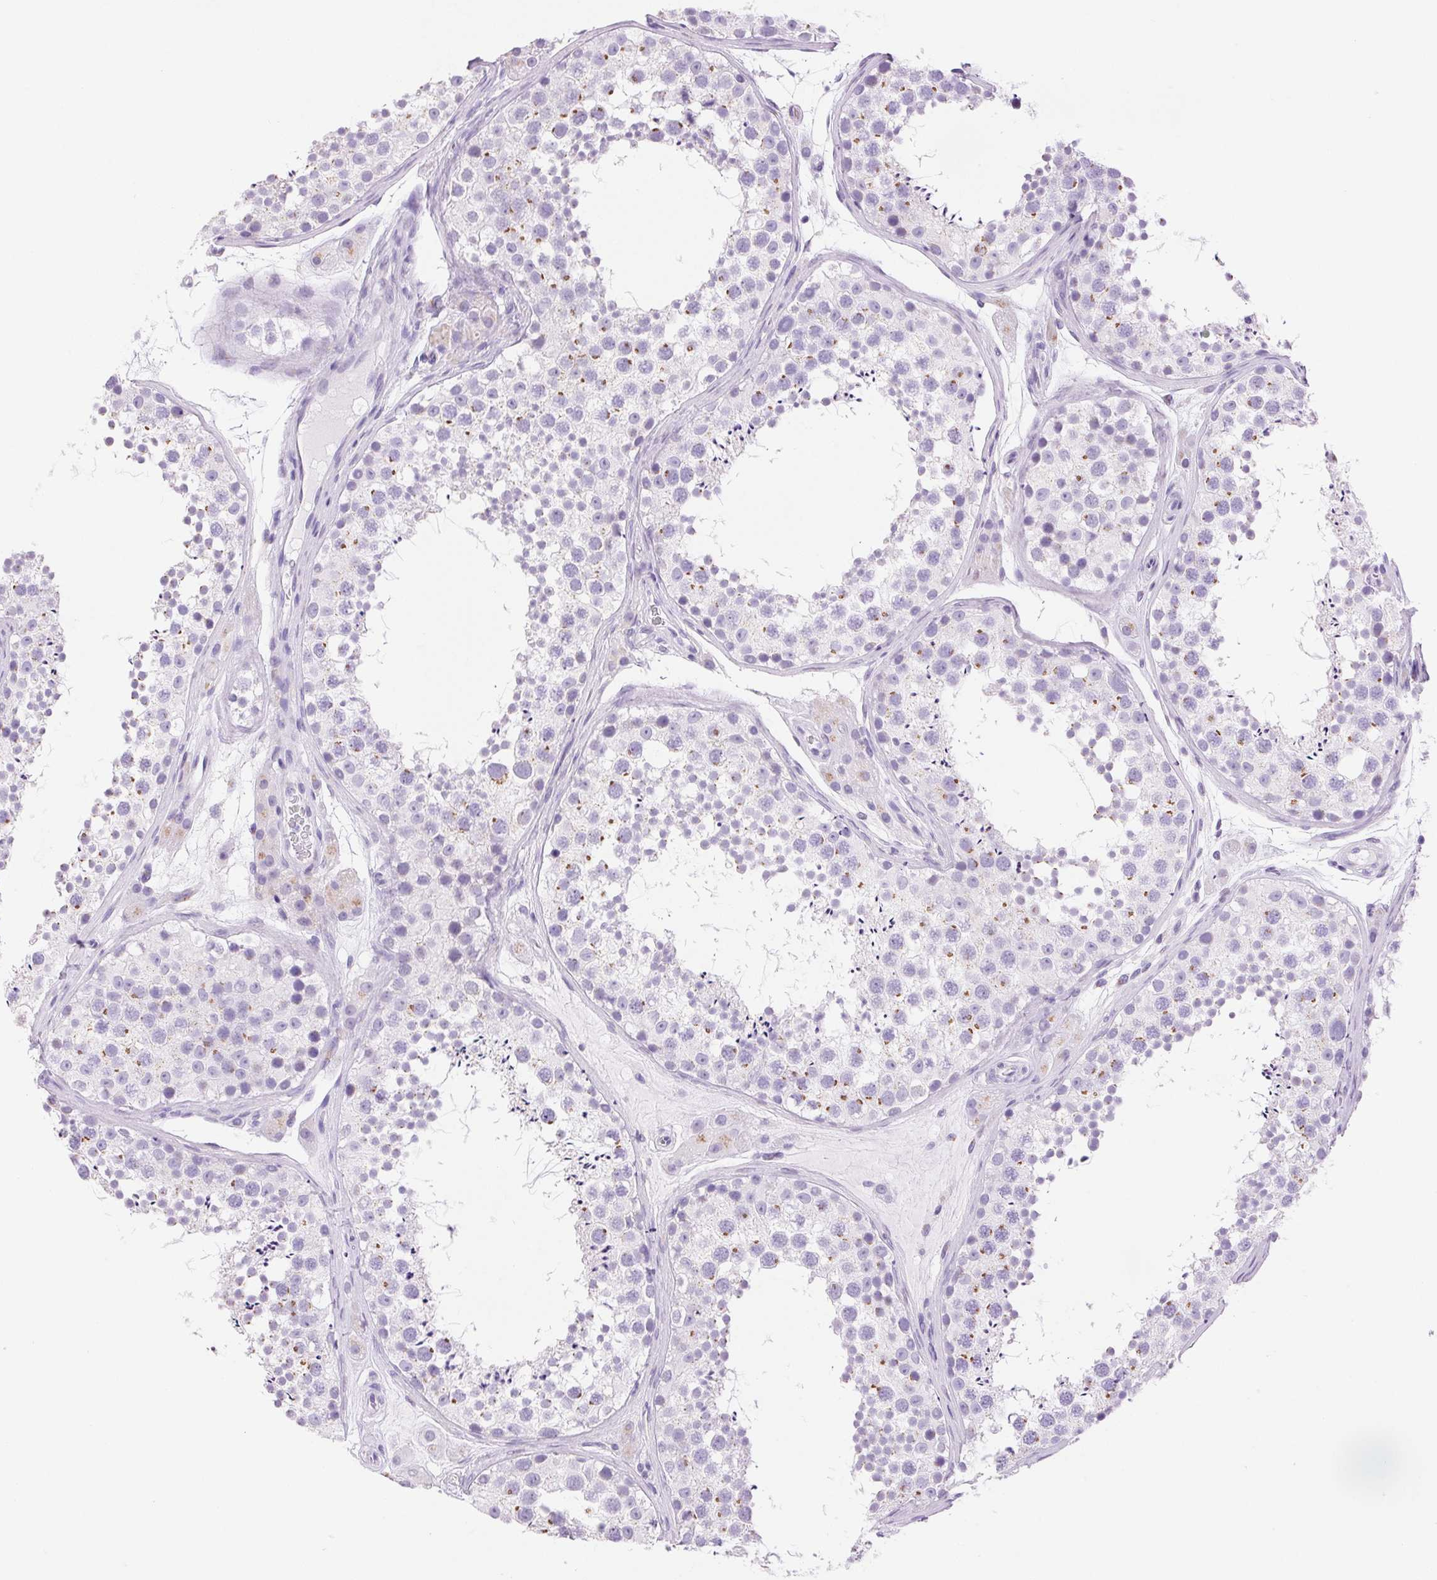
{"staining": {"intensity": "moderate", "quantity": "<25%", "location": "cytoplasmic/membranous"}, "tissue": "testis", "cell_type": "Cells in seminiferous ducts", "image_type": "normal", "snomed": [{"axis": "morphology", "description": "Normal tissue, NOS"}, {"axis": "topography", "description": "Testis"}], "caption": "Immunohistochemical staining of normal testis displays moderate cytoplasmic/membranous protein expression in approximately <25% of cells in seminiferous ducts.", "gene": "SERPINB3", "patient": {"sex": "male", "age": 41}}